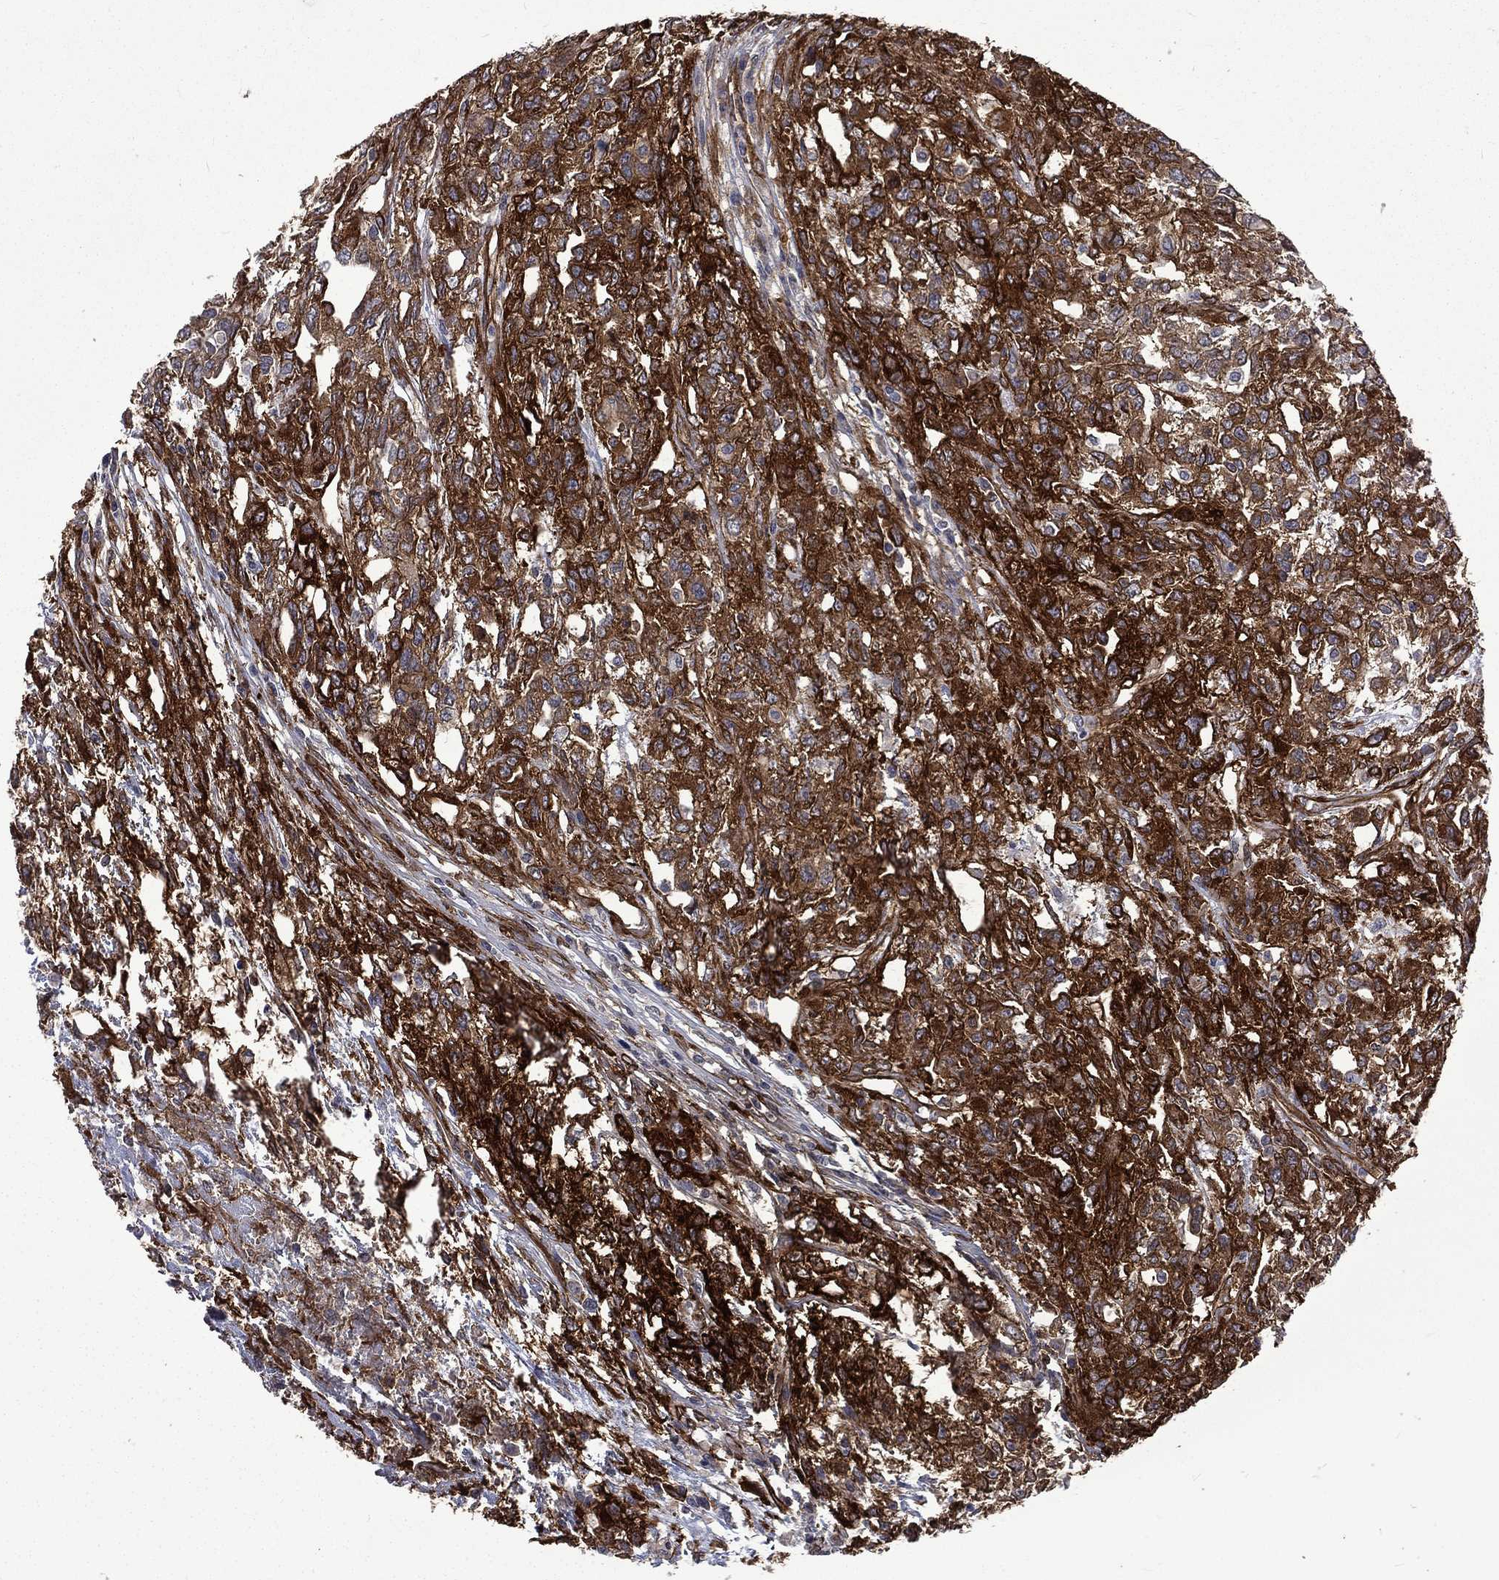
{"staining": {"intensity": "strong", "quantity": ">75%", "location": "cytoplasmic/membranous"}, "tissue": "testis cancer", "cell_type": "Tumor cells", "image_type": "cancer", "snomed": [{"axis": "morphology", "description": "Seminoma, NOS"}, {"axis": "topography", "description": "Testis"}], "caption": "Seminoma (testis) stained for a protein exhibits strong cytoplasmic/membranous positivity in tumor cells.", "gene": "PPFIBP1", "patient": {"sex": "male", "age": 52}}